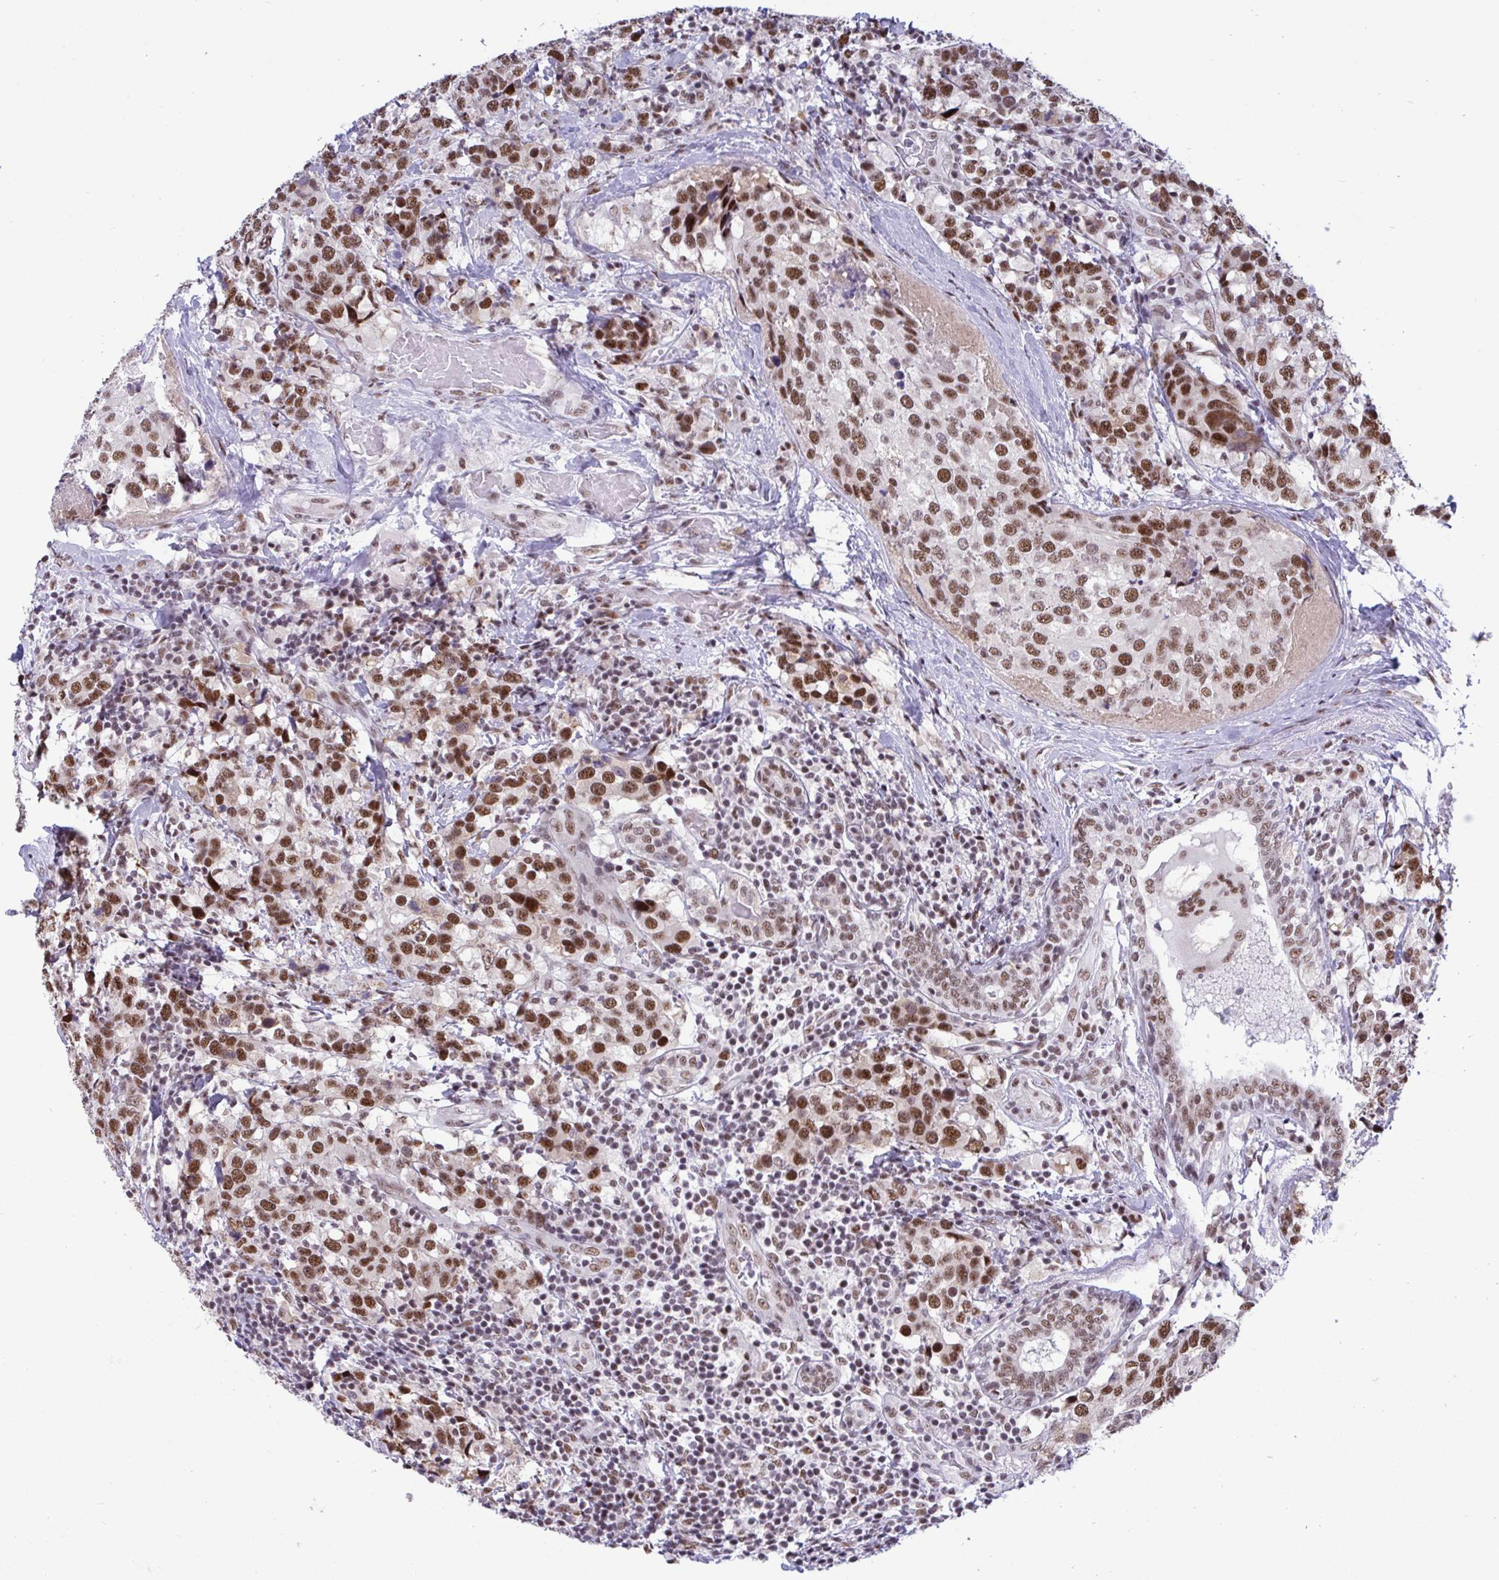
{"staining": {"intensity": "moderate", "quantity": ">75%", "location": "nuclear"}, "tissue": "breast cancer", "cell_type": "Tumor cells", "image_type": "cancer", "snomed": [{"axis": "morphology", "description": "Lobular carcinoma"}, {"axis": "topography", "description": "Breast"}], "caption": "About >75% of tumor cells in human breast cancer show moderate nuclear protein staining as visualized by brown immunohistochemical staining.", "gene": "WBP11", "patient": {"sex": "female", "age": 59}}